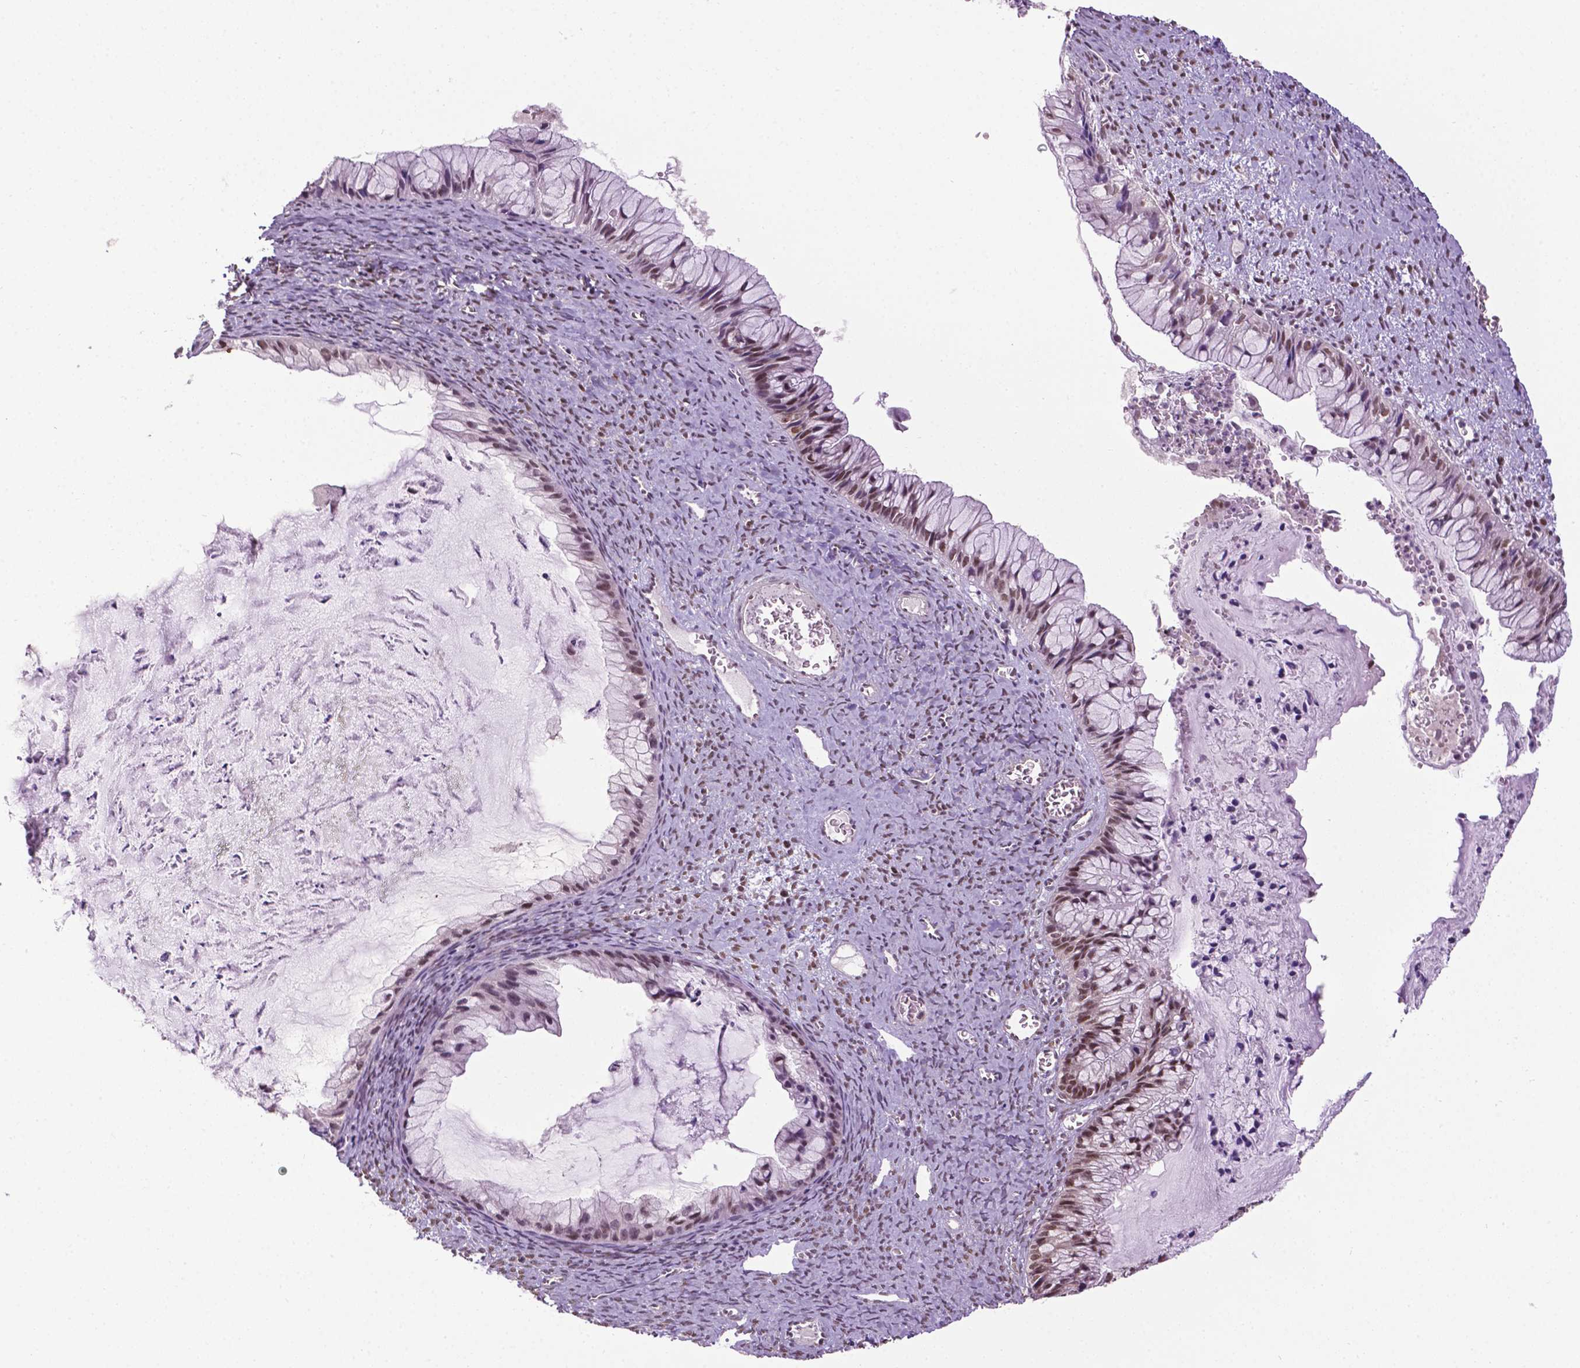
{"staining": {"intensity": "weak", "quantity": ">75%", "location": "nuclear"}, "tissue": "ovarian cancer", "cell_type": "Tumor cells", "image_type": "cancer", "snomed": [{"axis": "morphology", "description": "Cystadenocarcinoma, mucinous, NOS"}, {"axis": "topography", "description": "Ovary"}], "caption": "Immunohistochemistry (IHC) of human ovarian cancer displays low levels of weak nuclear positivity in about >75% of tumor cells.", "gene": "UBQLN4", "patient": {"sex": "female", "age": 72}}